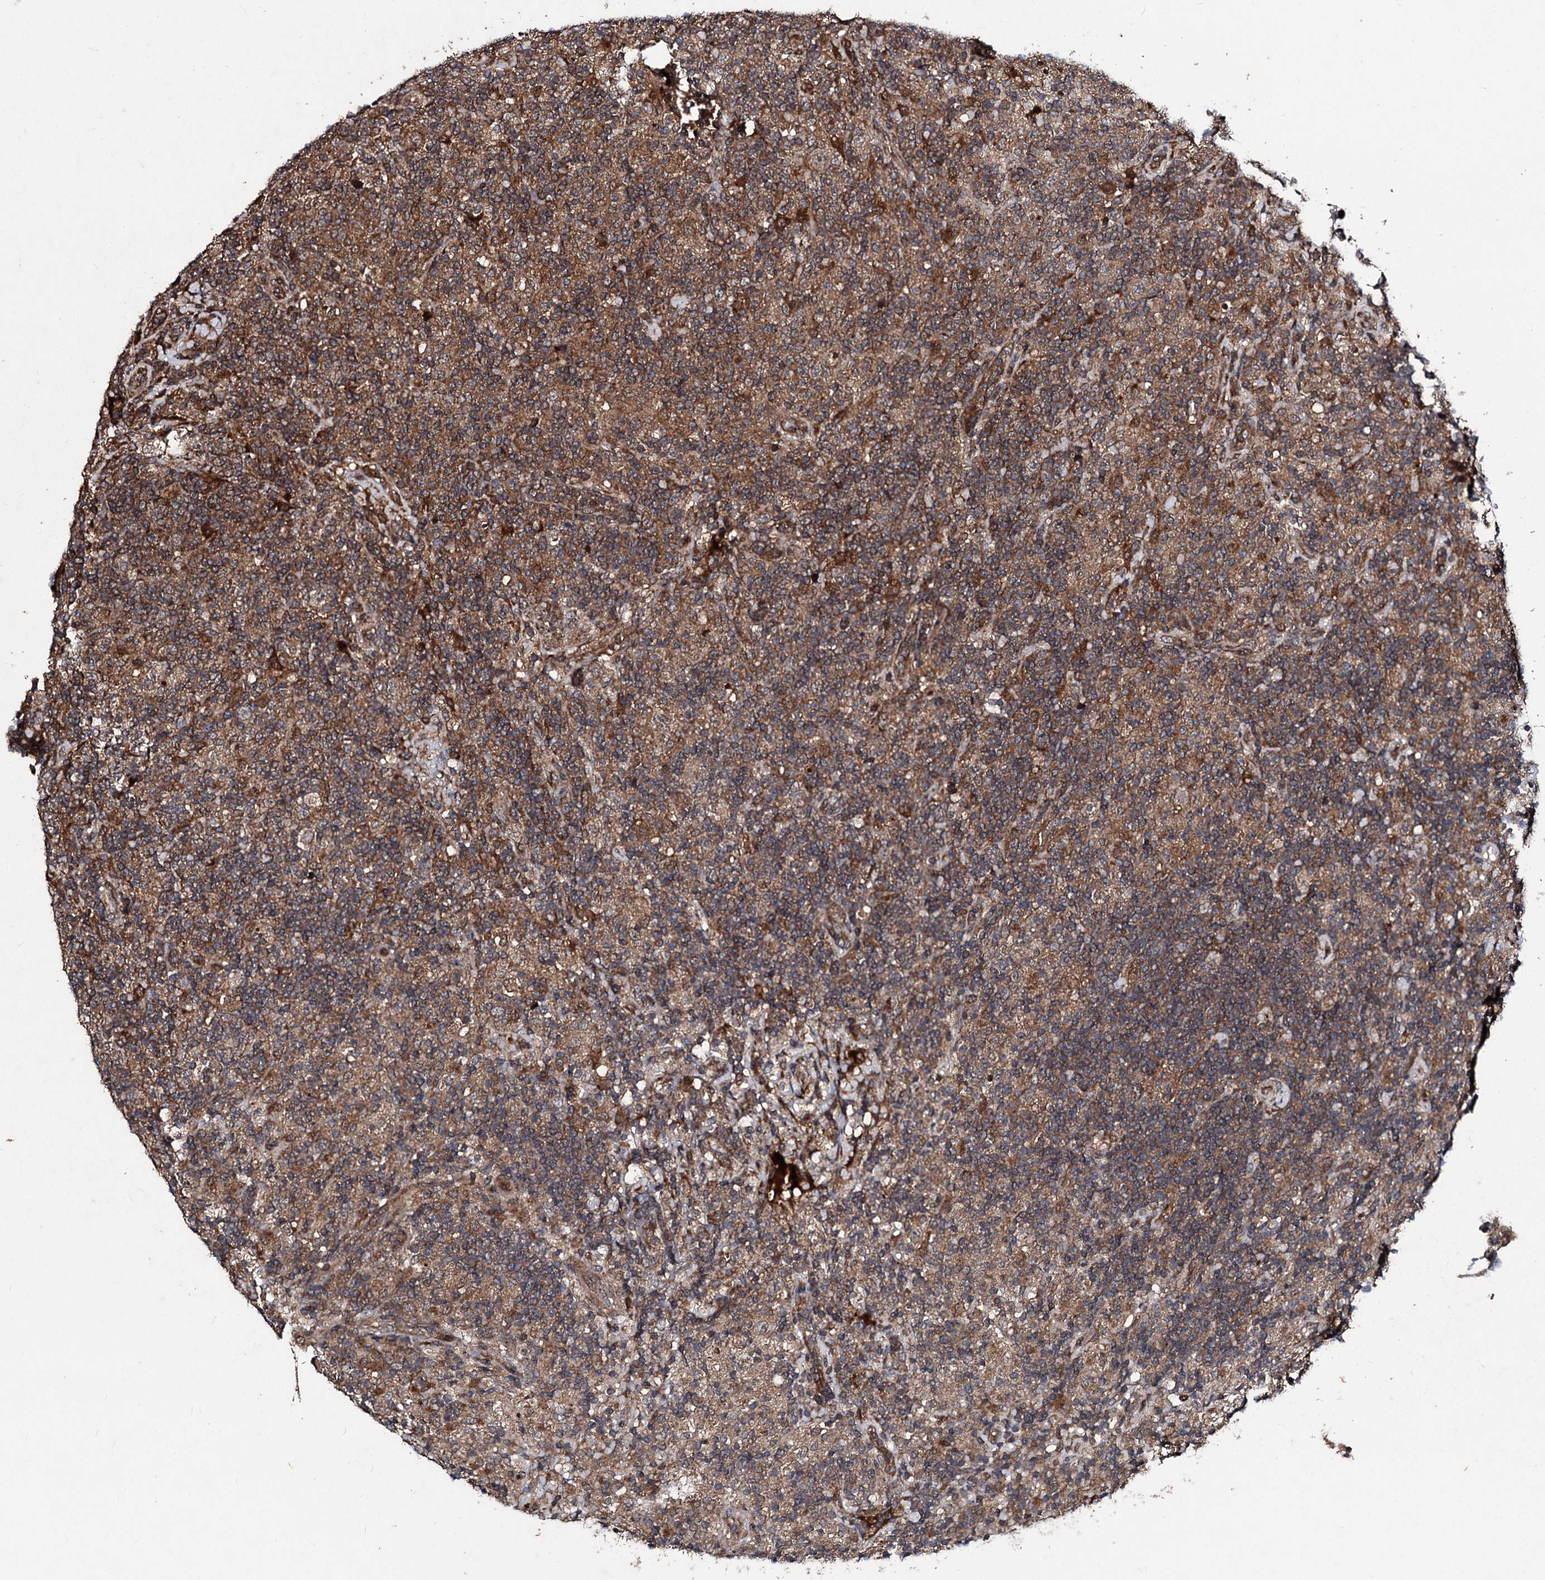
{"staining": {"intensity": "moderate", "quantity": ">75%", "location": "cytoplasmic/membranous"}, "tissue": "lymphoma", "cell_type": "Tumor cells", "image_type": "cancer", "snomed": [{"axis": "morphology", "description": "Hodgkin's disease, NOS"}, {"axis": "topography", "description": "Lymph node"}], "caption": "High-magnification brightfield microscopy of lymphoma stained with DAB (3,3'-diaminobenzidine) (brown) and counterstained with hematoxylin (blue). tumor cells exhibit moderate cytoplasmic/membranous positivity is identified in approximately>75% of cells. (Stains: DAB in brown, nuclei in blue, Microscopy: brightfield microscopy at high magnification).", "gene": "BCL2L2", "patient": {"sex": "male", "age": 70}}